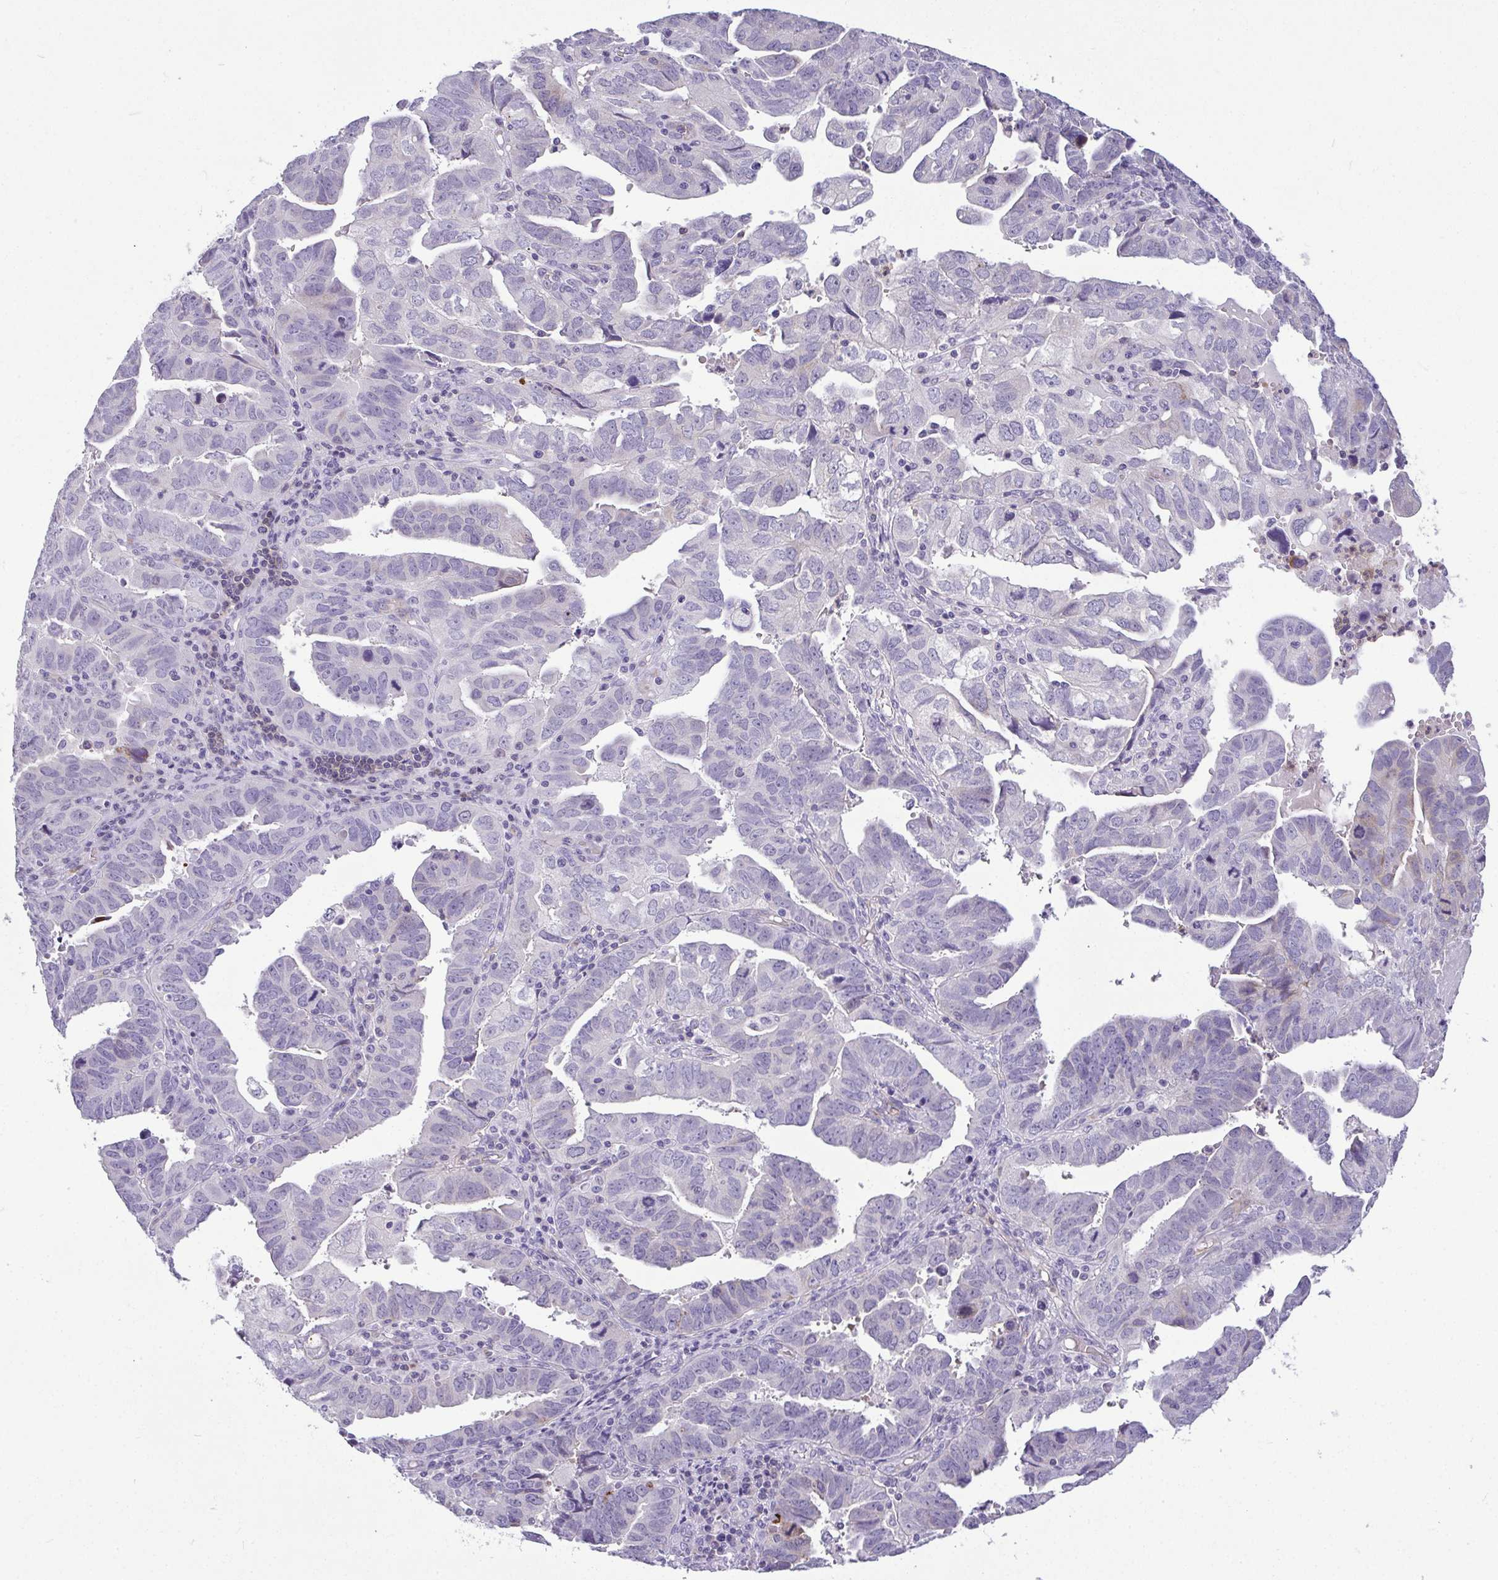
{"staining": {"intensity": "strong", "quantity": "<25%", "location": "cytoplasmic/membranous"}, "tissue": "endometrial cancer", "cell_type": "Tumor cells", "image_type": "cancer", "snomed": [{"axis": "morphology", "description": "Adenocarcinoma, NOS"}, {"axis": "topography", "description": "Uterus"}], "caption": "High-power microscopy captured an immunohistochemistry (IHC) histopathology image of endometrial cancer (adenocarcinoma), revealing strong cytoplasmic/membranous staining in about <25% of tumor cells.", "gene": "LIPE", "patient": {"sex": "female", "age": 62}}